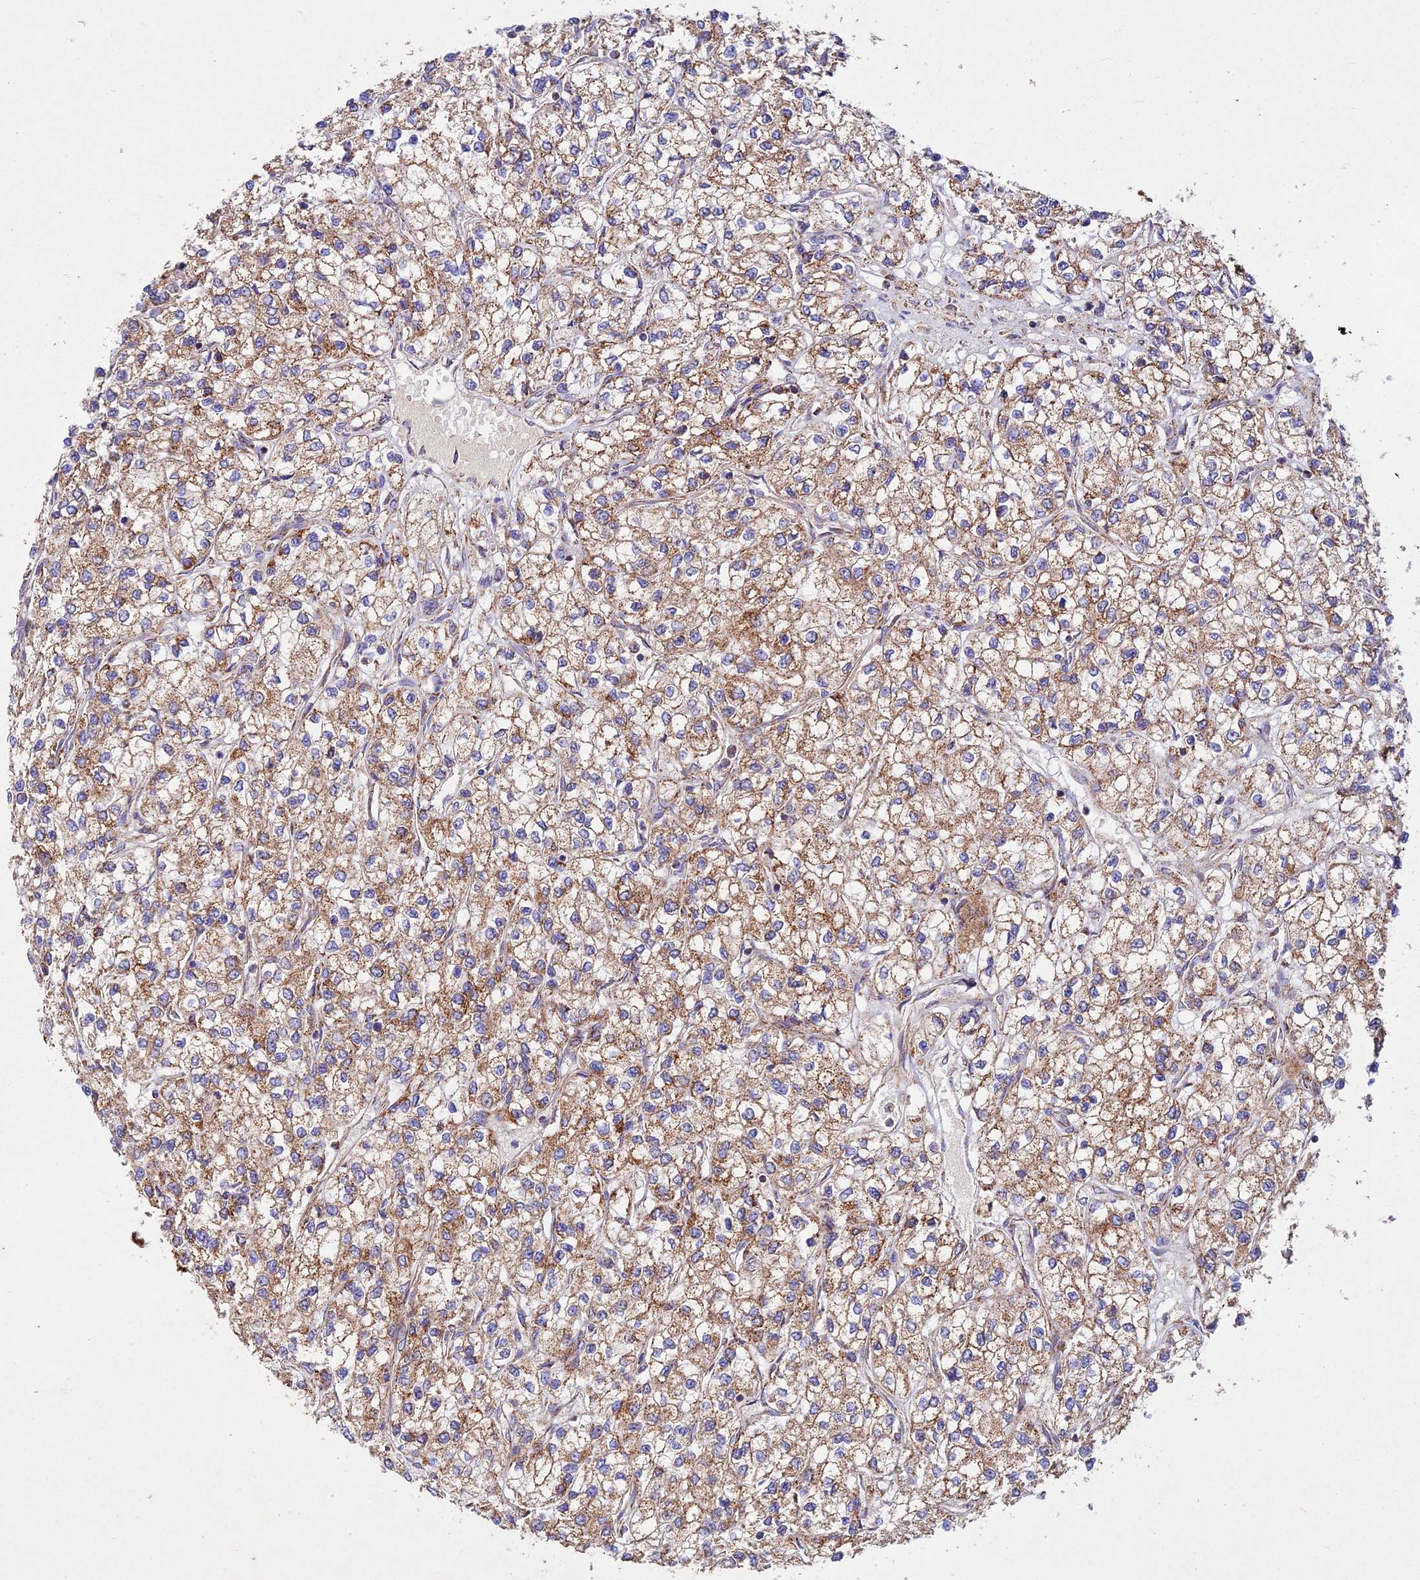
{"staining": {"intensity": "moderate", "quantity": ">75%", "location": "cytoplasmic/membranous"}, "tissue": "renal cancer", "cell_type": "Tumor cells", "image_type": "cancer", "snomed": [{"axis": "morphology", "description": "Adenocarcinoma, NOS"}, {"axis": "topography", "description": "Kidney"}], "caption": "Renal cancer stained with IHC displays moderate cytoplasmic/membranous staining in approximately >75% of tumor cells. Using DAB (brown) and hematoxylin (blue) stains, captured at high magnification using brightfield microscopy.", "gene": "KHDC3L", "patient": {"sex": "male", "age": 80}}